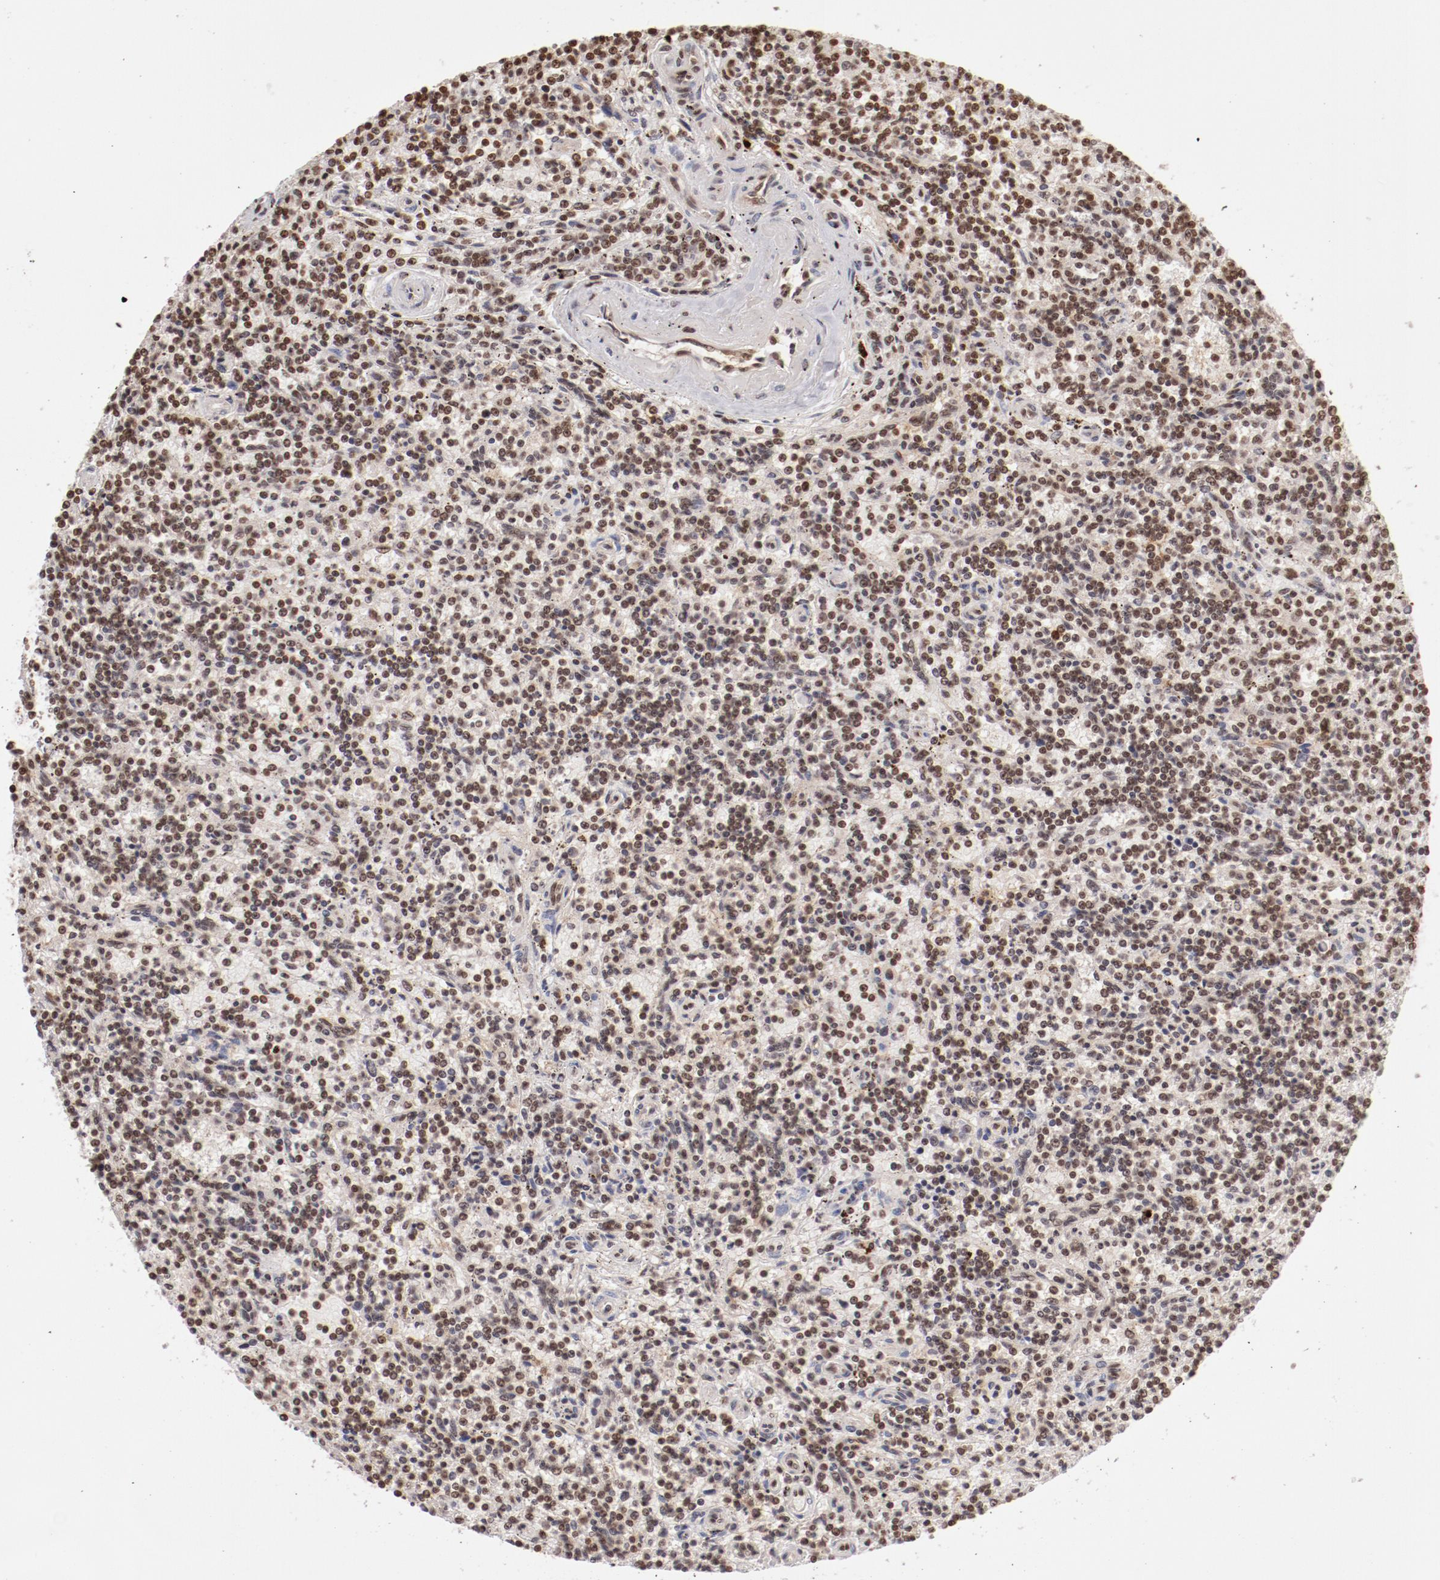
{"staining": {"intensity": "moderate", "quantity": ">75%", "location": "nuclear"}, "tissue": "lymphoma", "cell_type": "Tumor cells", "image_type": "cancer", "snomed": [{"axis": "morphology", "description": "Malignant lymphoma, non-Hodgkin's type, Low grade"}, {"axis": "topography", "description": "Spleen"}], "caption": "IHC (DAB) staining of human lymphoma displays moderate nuclear protein staining in about >75% of tumor cells. (Brightfield microscopy of DAB IHC at high magnification).", "gene": "ABL2", "patient": {"sex": "male", "age": 73}}